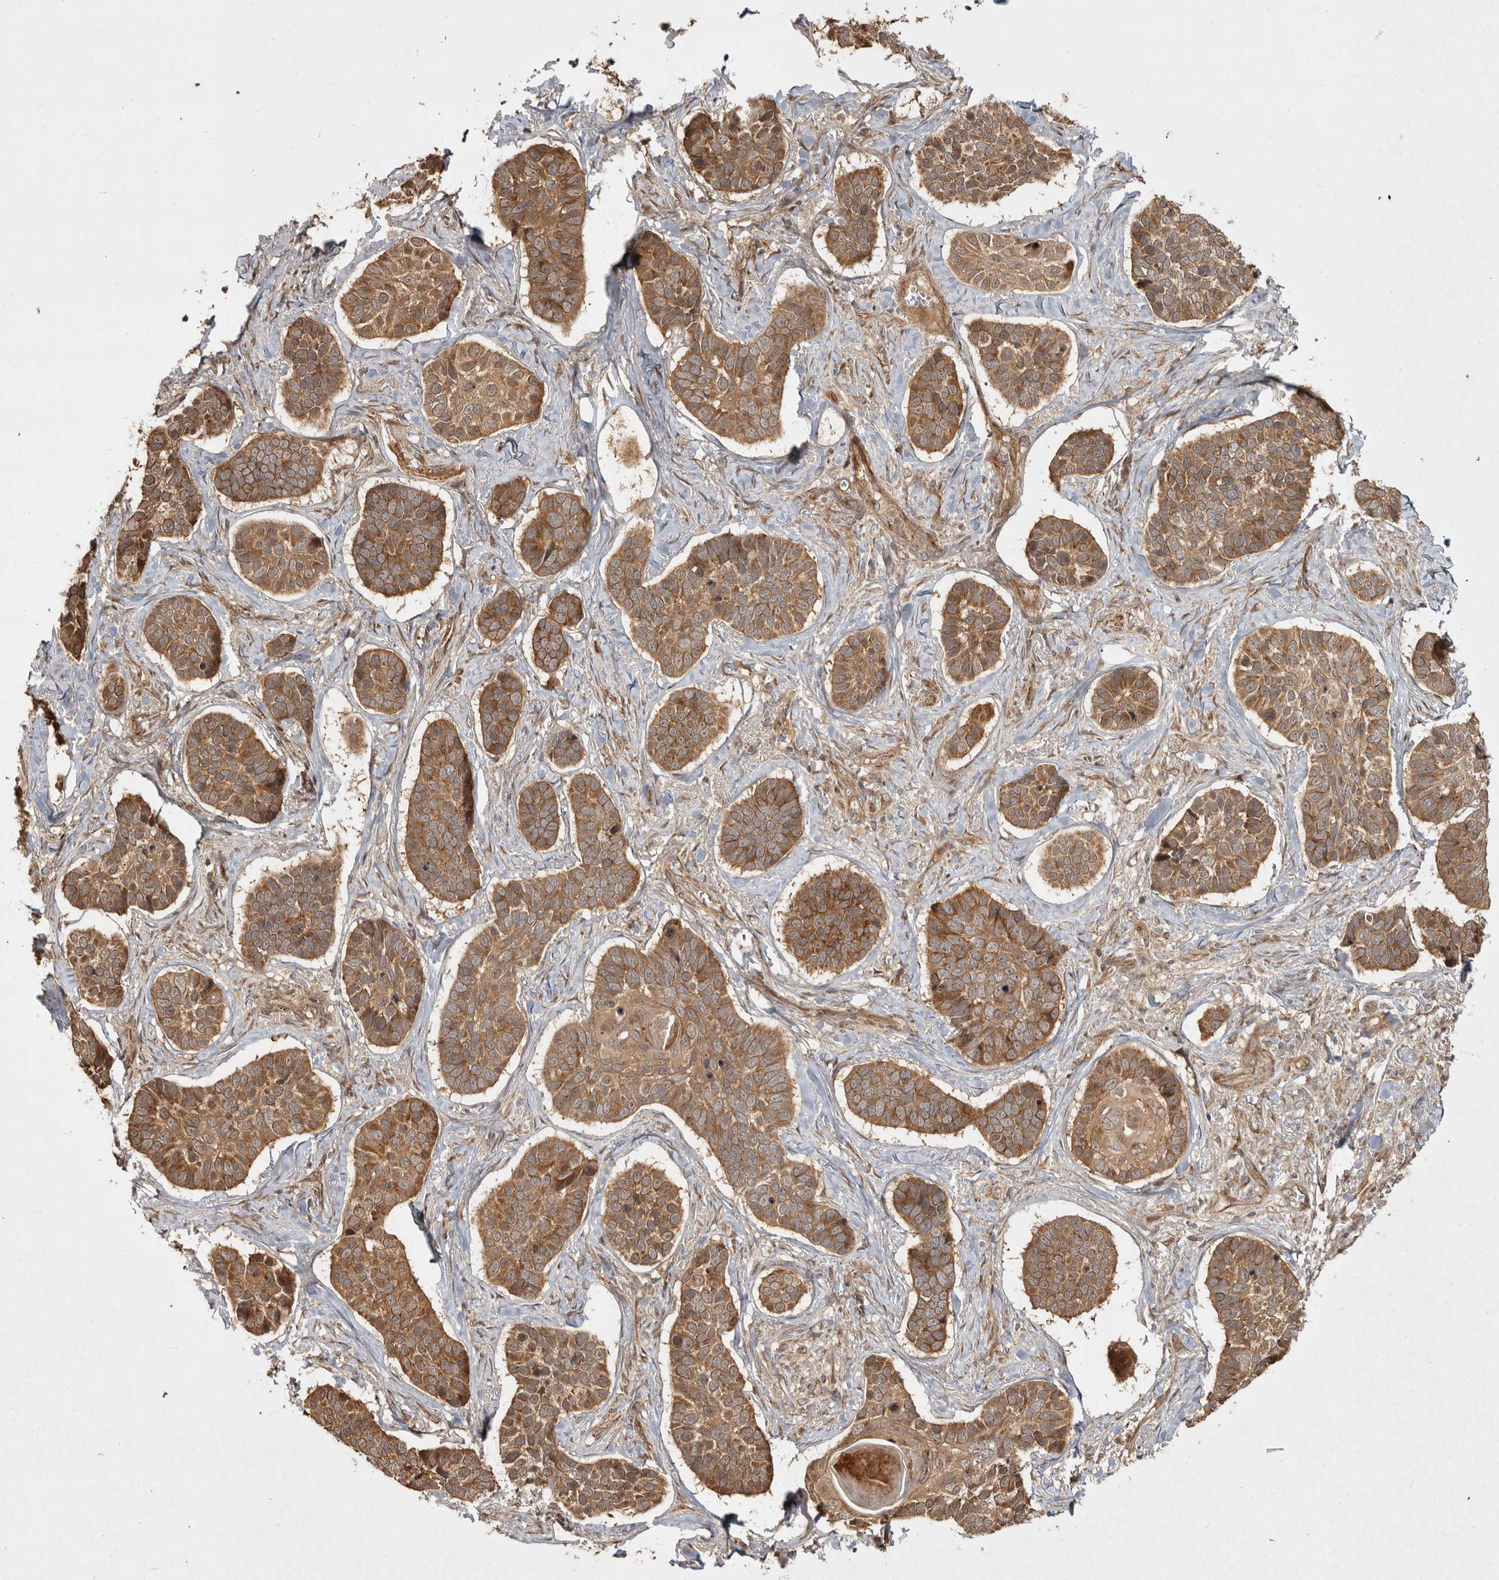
{"staining": {"intensity": "moderate", "quantity": ">75%", "location": "cytoplasmic/membranous"}, "tissue": "skin cancer", "cell_type": "Tumor cells", "image_type": "cancer", "snomed": [{"axis": "morphology", "description": "Basal cell carcinoma"}, {"axis": "topography", "description": "Skin"}], "caption": "IHC image of basal cell carcinoma (skin) stained for a protein (brown), which displays medium levels of moderate cytoplasmic/membranous staining in about >75% of tumor cells.", "gene": "CAMSAP2", "patient": {"sex": "male", "age": 62}}